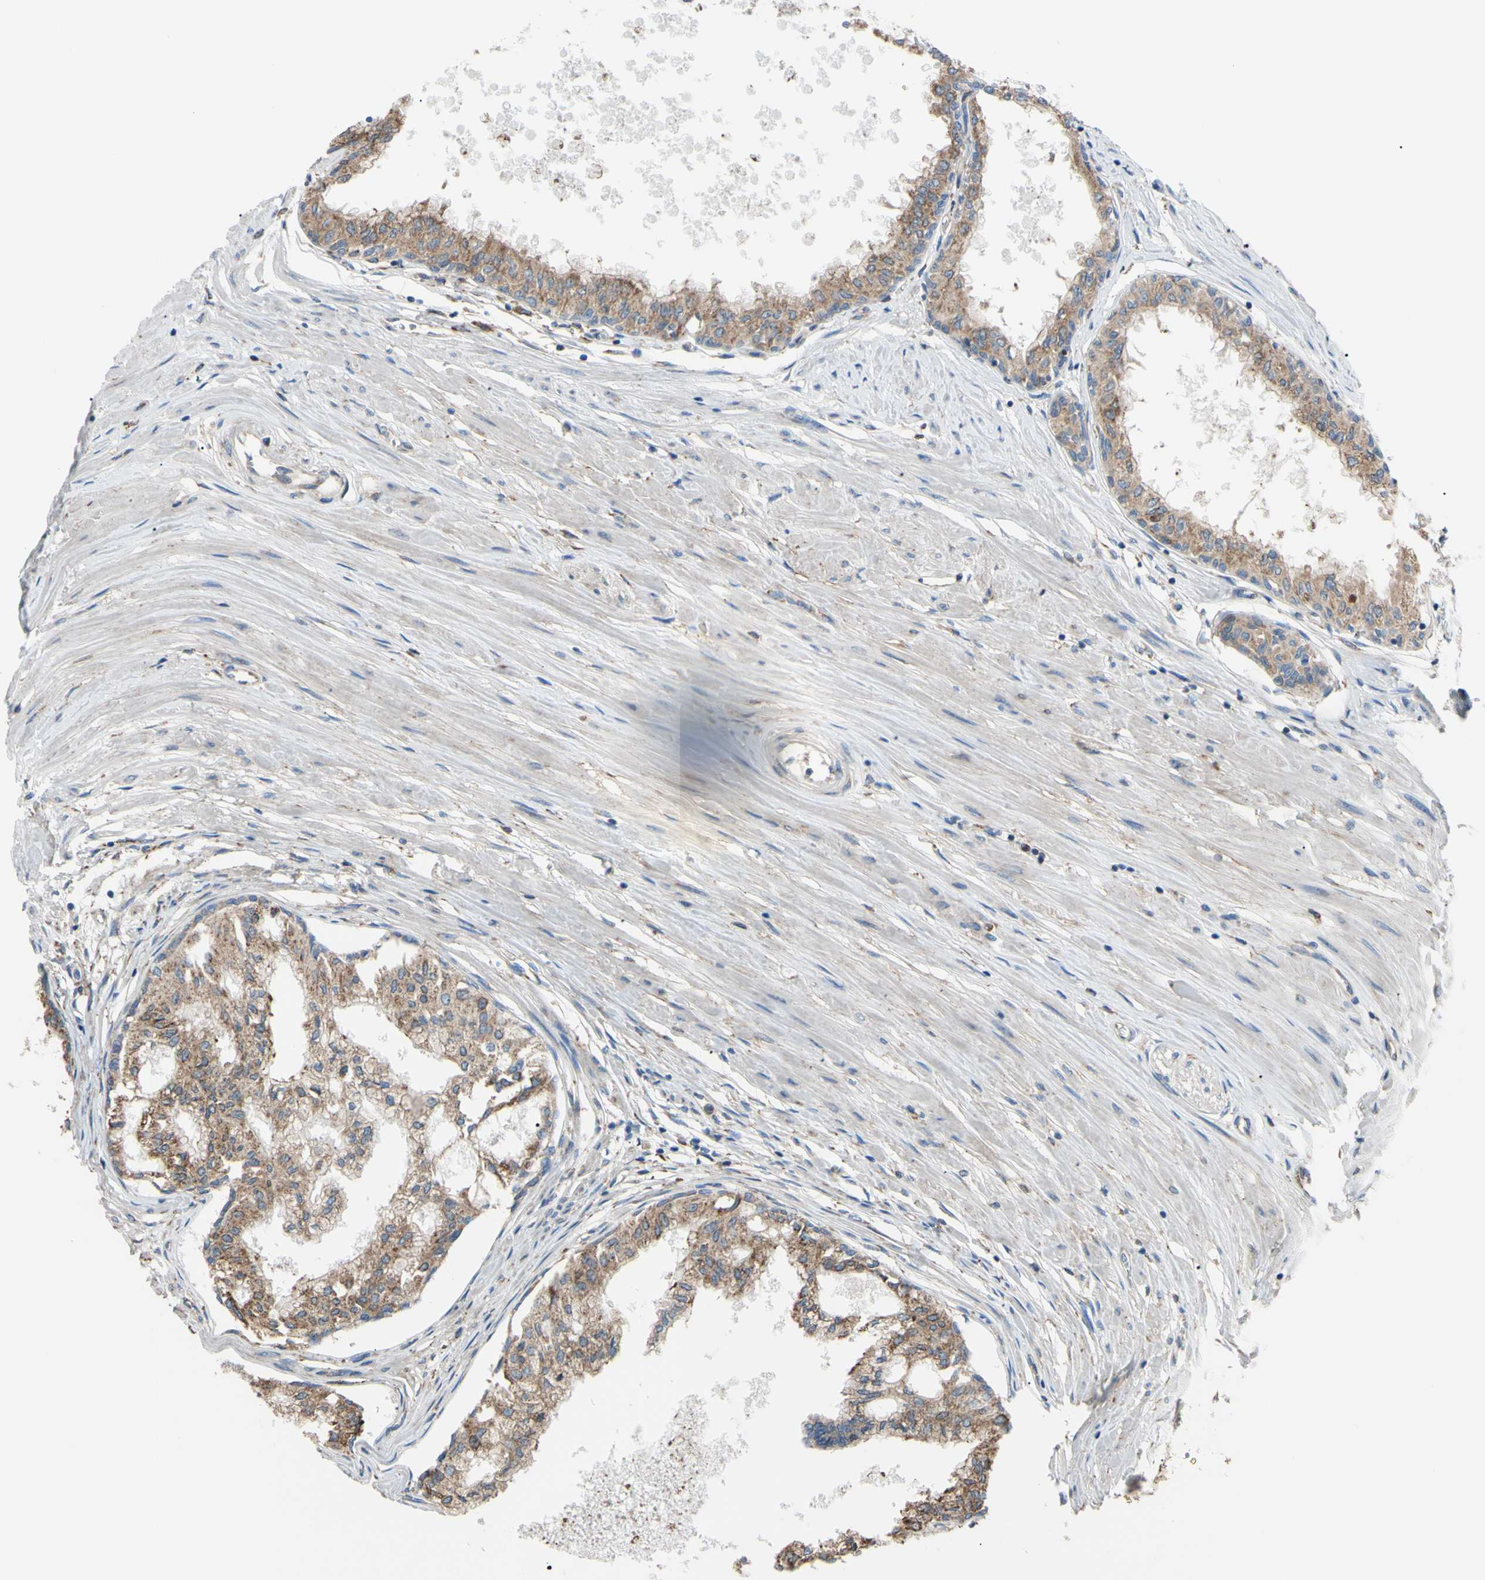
{"staining": {"intensity": "moderate", "quantity": ">75%", "location": "cytoplasmic/membranous"}, "tissue": "prostate", "cell_type": "Glandular cells", "image_type": "normal", "snomed": [{"axis": "morphology", "description": "Normal tissue, NOS"}, {"axis": "topography", "description": "Prostate"}, {"axis": "topography", "description": "Seminal veicle"}], "caption": "Glandular cells reveal medium levels of moderate cytoplasmic/membranous positivity in about >75% of cells in unremarkable prostate. (Brightfield microscopy of DAB IHC at high magnification).", "gene": "BMF", "patient": {"sex": "male", "age": 60}}